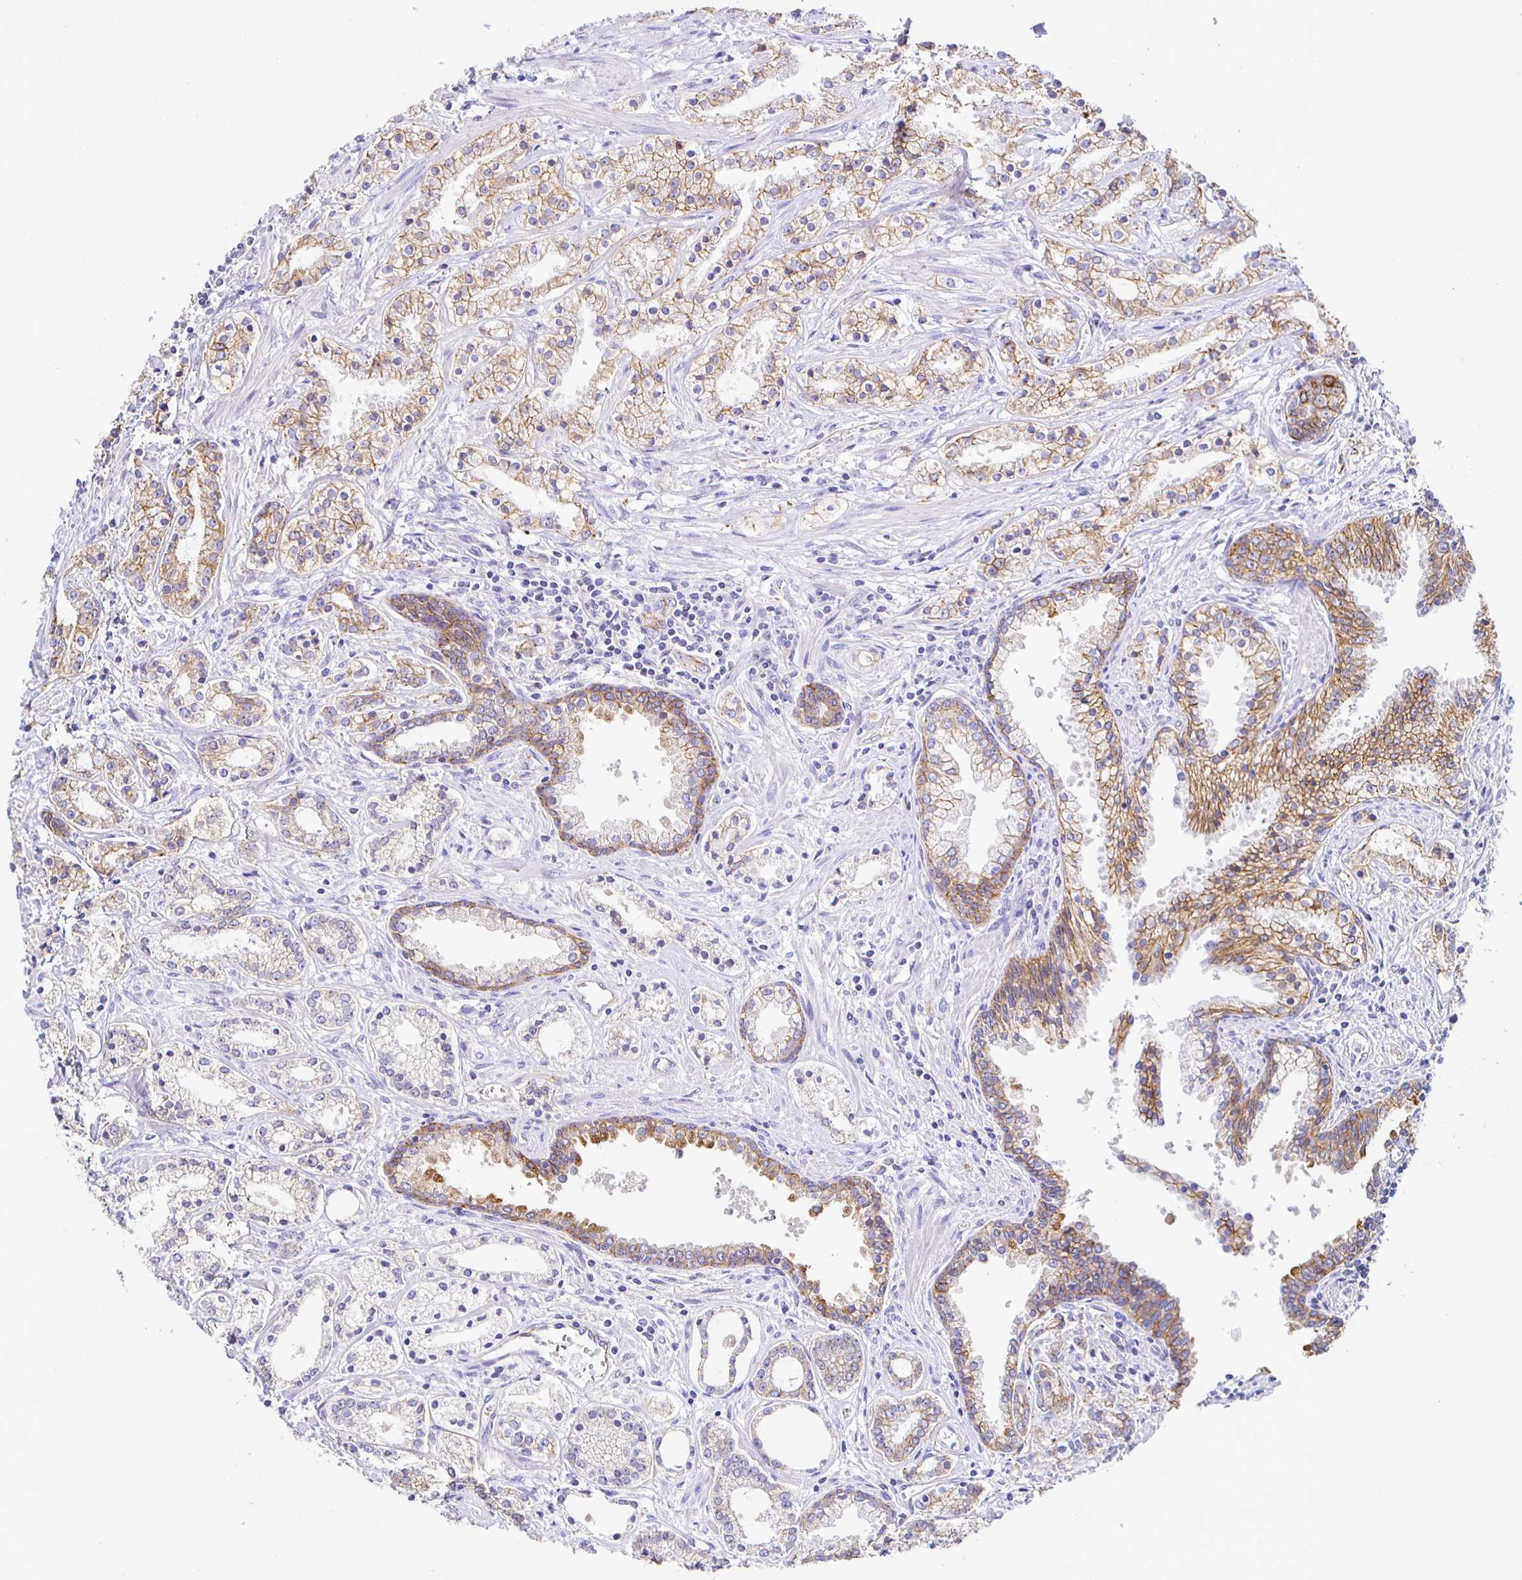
{"staining": {"intensity": "moderate", "quantity": "25%-75%", "location": "cytoplasmic/membranous"}, "tissue": "prostate cancer", "cell_type": "Tumor cells", "image_type": "cancer", "snomed": [{"axis": "morphology", "description": "Adenocarcinoma, Medium grade"}, {"axis": "topography", "description": "Prostate"}], "caption": "Immunohistochemical staining of prostate cancer (medium-grade adenocarcinoma) shows moderate cytoplasmic/membranous protein staining in about 25%-75% of tumor cells.", "gene": "PIWIL3", "patient": {"sex": "male", "age": 57}}